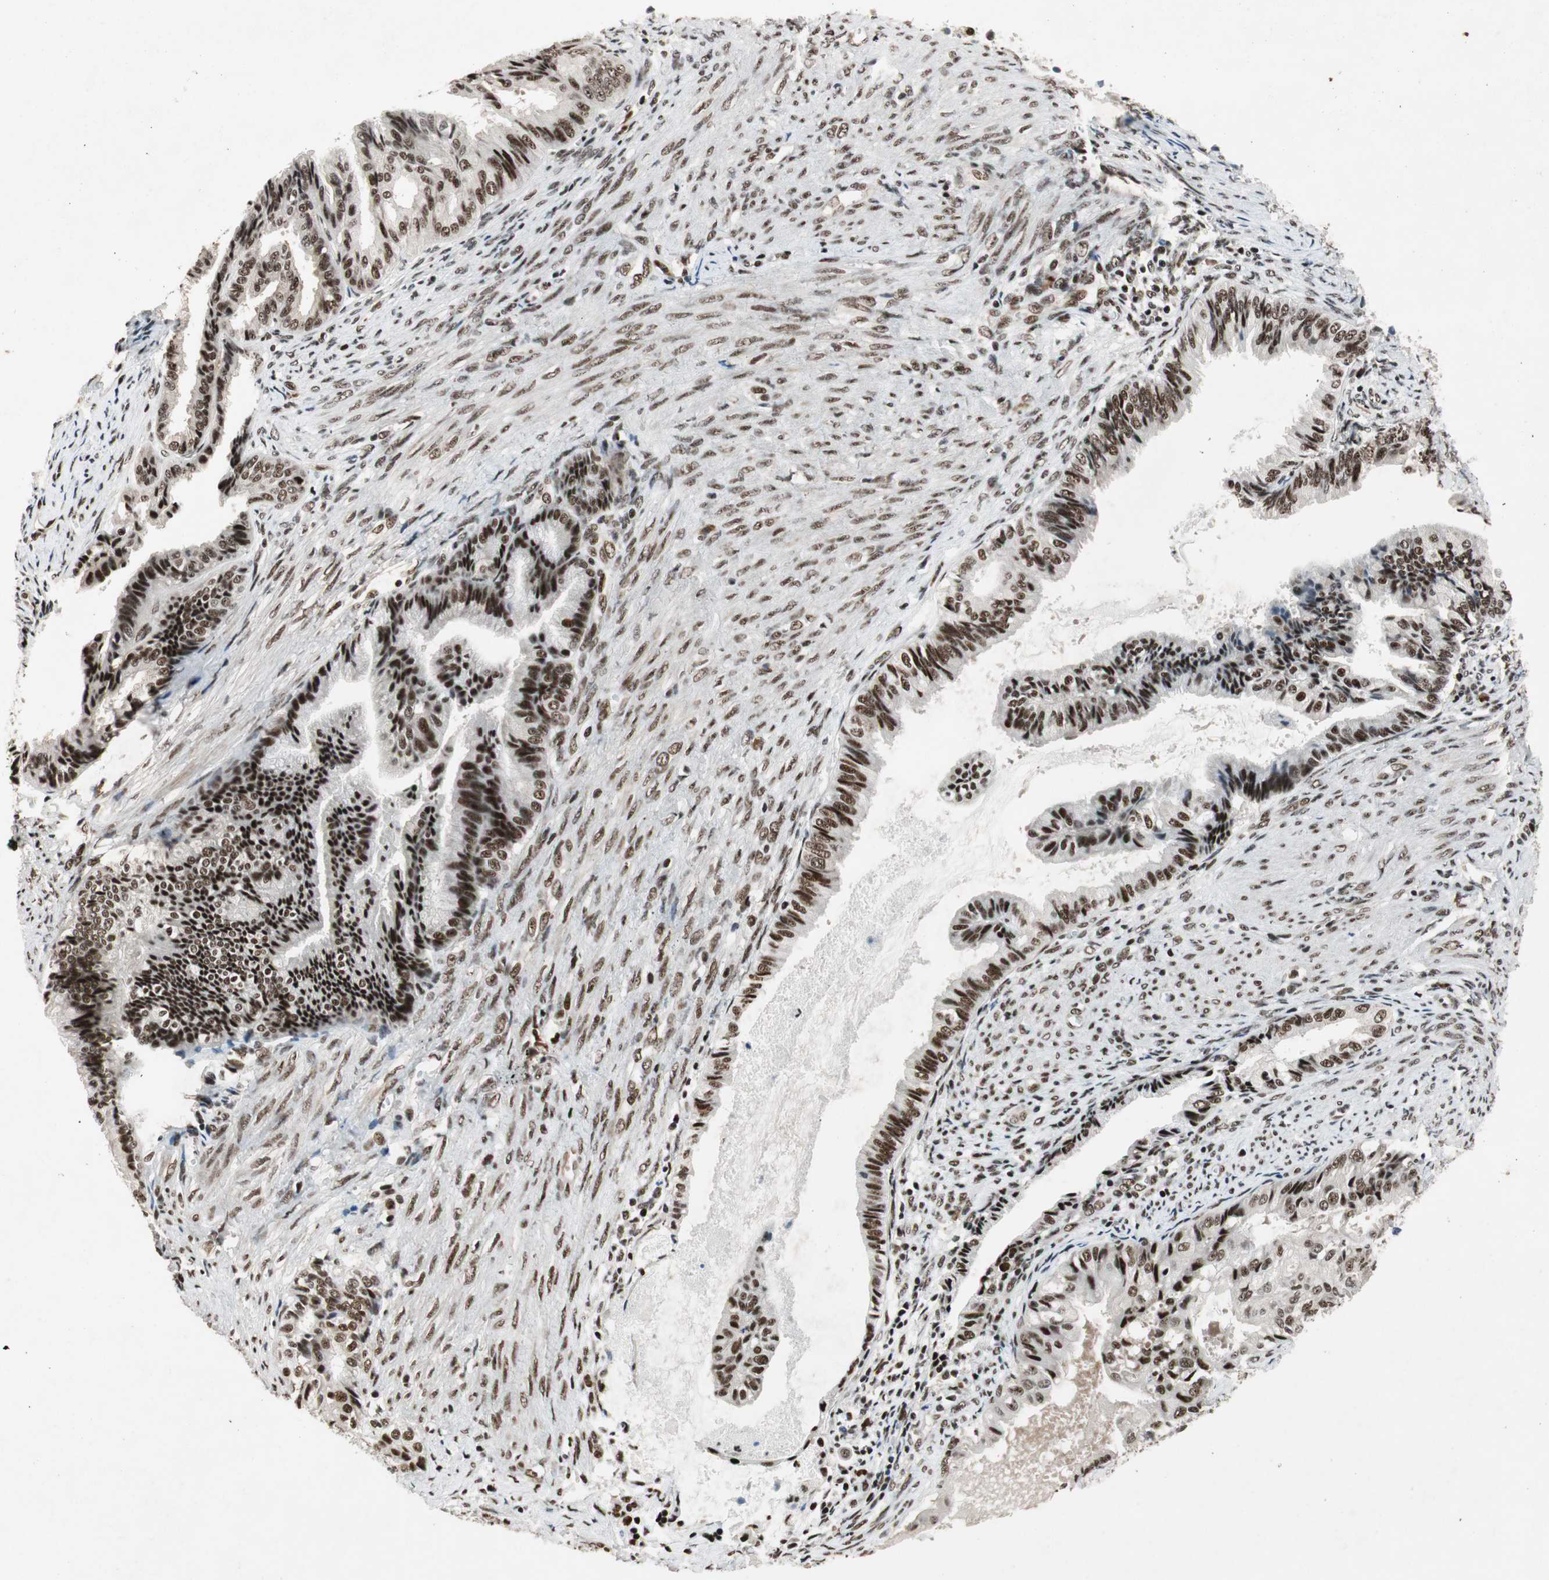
{"staining": {"intensity": "strong", "quantity": ">75%", "location": "nuclear"}, "tissue": "endometrial cancer", "cell_type": "Tumor cells", "image_type": "cancer", "snomed": [{"axis": "morphology", "description": "Adenocarcinoma, NOS"}, {"axis": "topography", "description": "Endometrium"}], "caption": "Immunohistochemistry of endometrial adenocarcinoma demonstrates high levels of strong nuclear positivity in approximately >75% of tumor cells.", "gene": "NCBP3", "patient": {"sex": "female", "age": 86}}